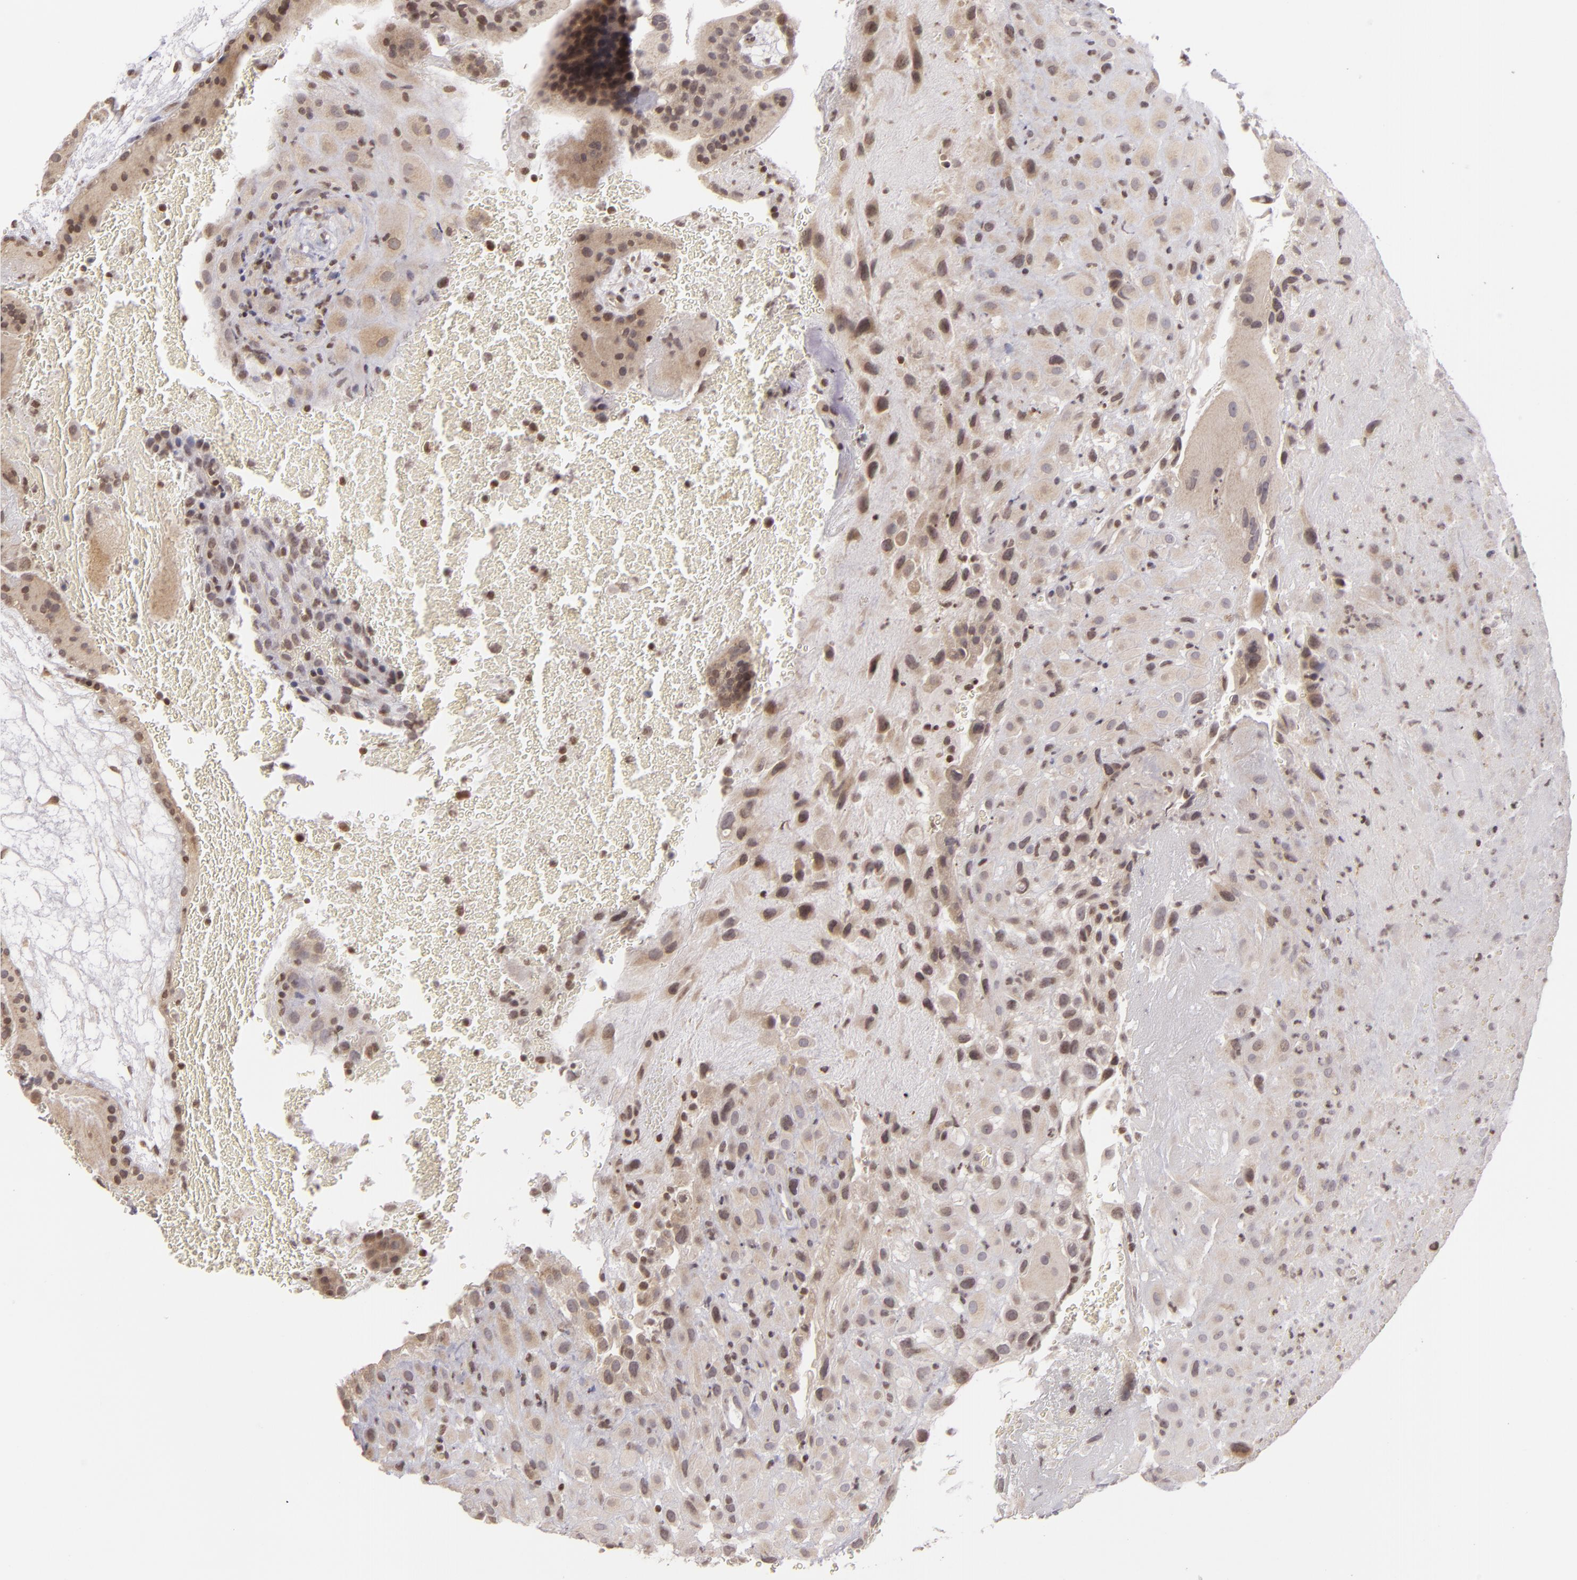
{"staining": {"intensity": "weak", "quantity": "25%-75%", "location": "nuclear"}, "tissue": "placenta", "cell_type": "Decidual cells", "image_type": "normal", "snomed": [{"axis": "morphology", "description": "Normal tissue, NOS"}, {"axis": "topography", "description": "Placenta"}], "caption": "Placenta stained with IHC shows weak nuclear positivity in about 25%-75% of decidual cells.", "gene": "AKAP6", "patient": {"sex": "female", "age": 19}}